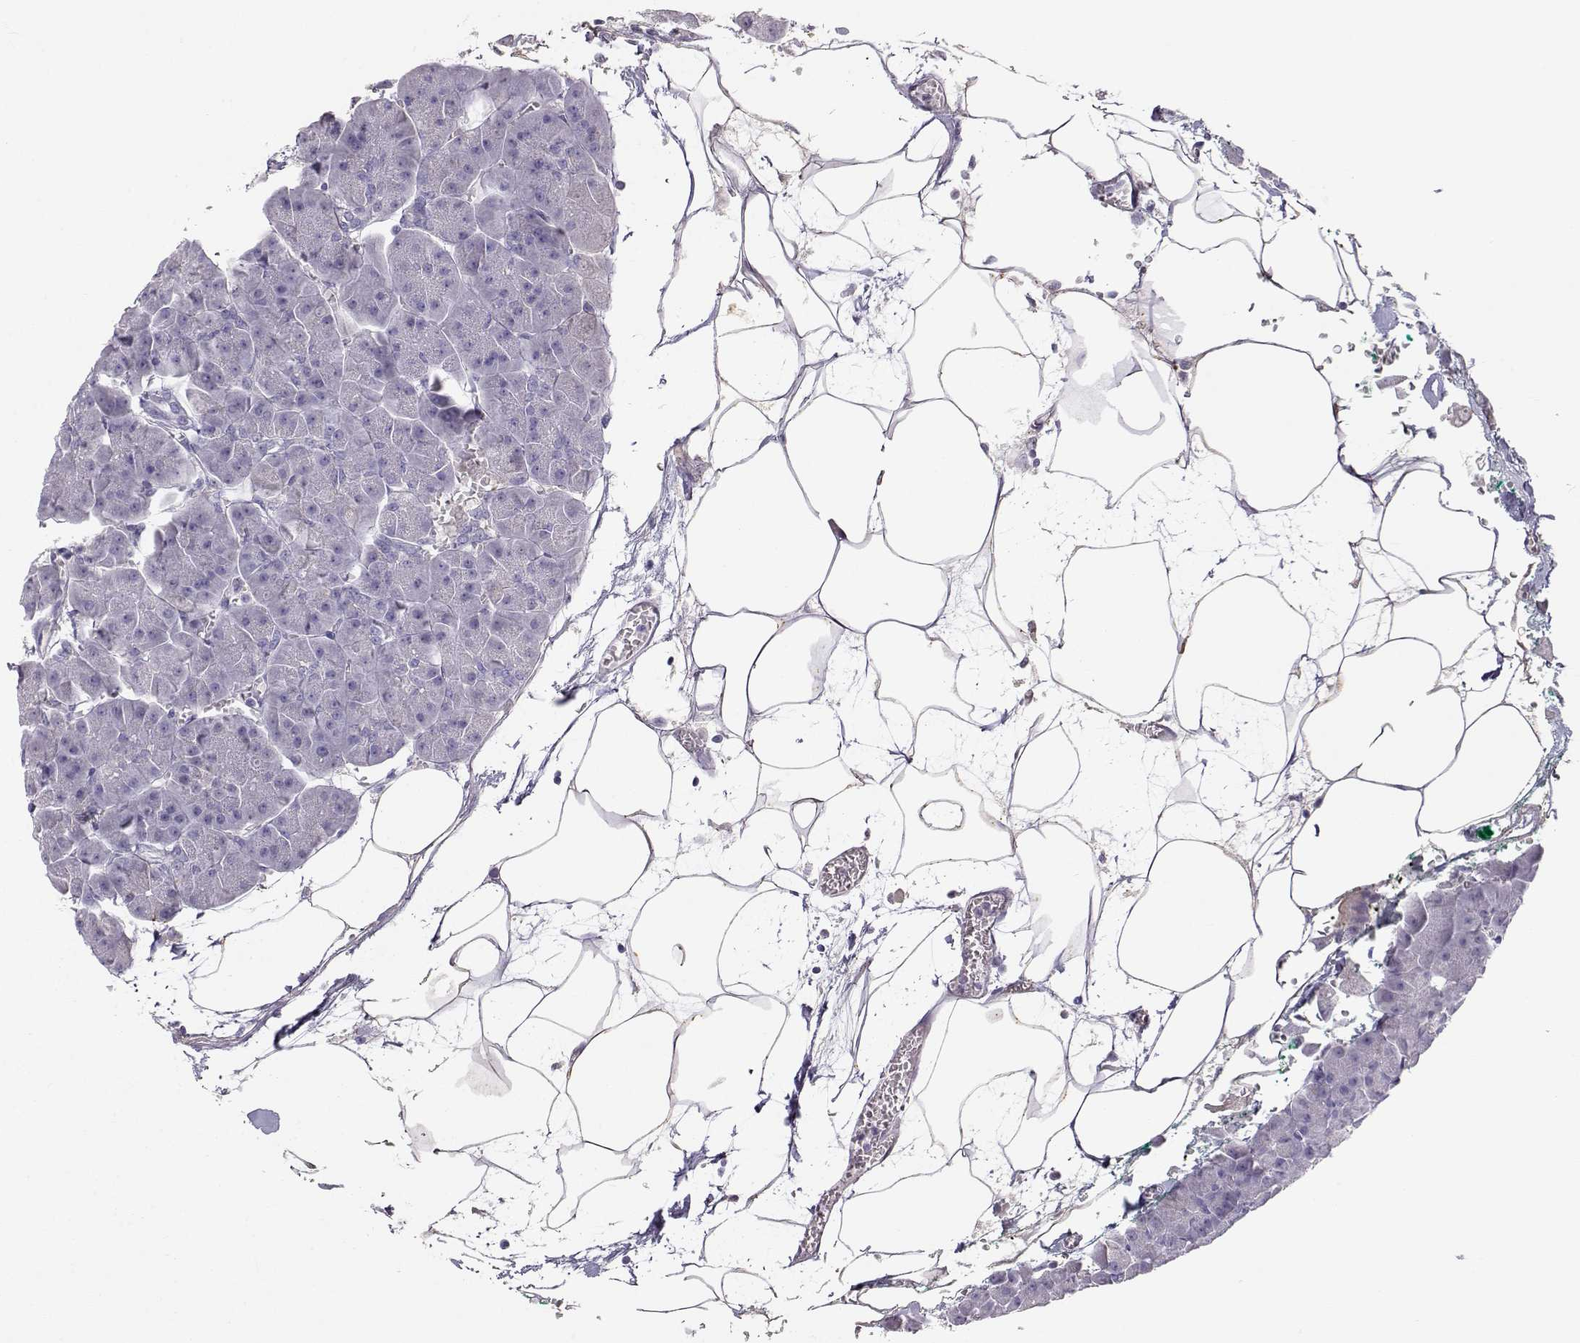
{"staining": {"intensity": "negative", "quantity": "none", "location": "none"}, "tissue": "pancreas", "cell_type": "Exocrine glandular cells", "image_type": "normal", "snomed": [{"axis": "morphology", "description": "Normal tissue, NOS"}, {"axis": "topography", "description": "Adipose tissue"}, {"axis": "topography", "description": "Pancreas"}, {"axis": "topography", "description": "Peripheral nerve tissue"}], "caption": "IHC photomicrograph of normal pancreas: pancreas stained with DAB reveals no significant protein positivity in exocrine glandular cells. (DAB immunohistochemistry visualized using brightfield microscopy, high magnification).", "gene": "ENDOU", "patient": {"sex": "female", "age": 58}}